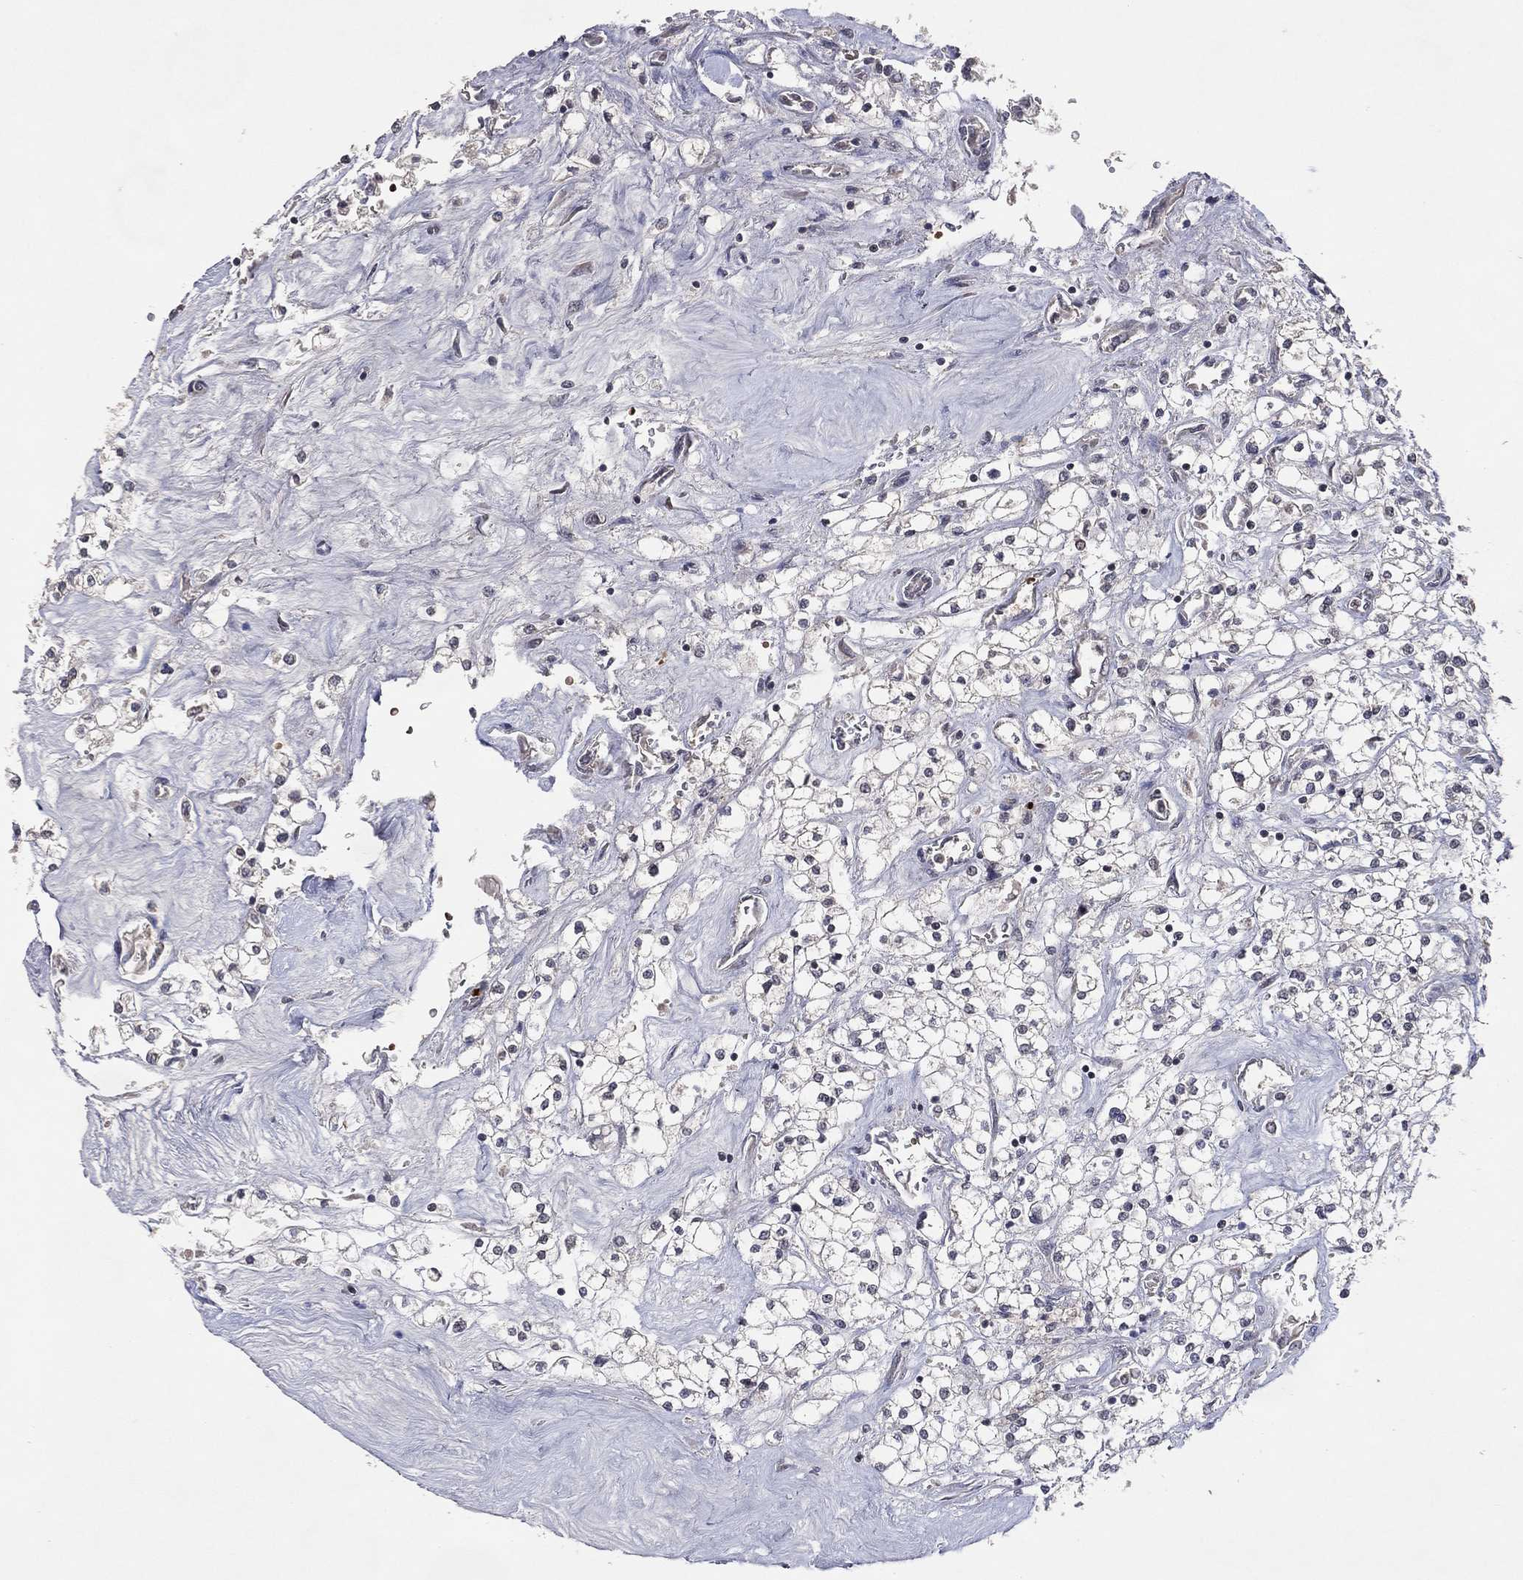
{"staining": {"intensity": "negative", "quantity": "none", "location": "none"}, "tissue": "renal cancer", "cell_type": "Tumor cells", "image_type": "cancer", "snomed": [{"axis": "morphology", "description": "Adenocarcinoma, NOS"}, {"axis": "topography", "description": "Kidney"}], "caption": "A photomicrograph of human renal cancer is negative for staining in tumor cells.", "gene": "DNAH7", "patient": {"sex": "male", "age": 80}}